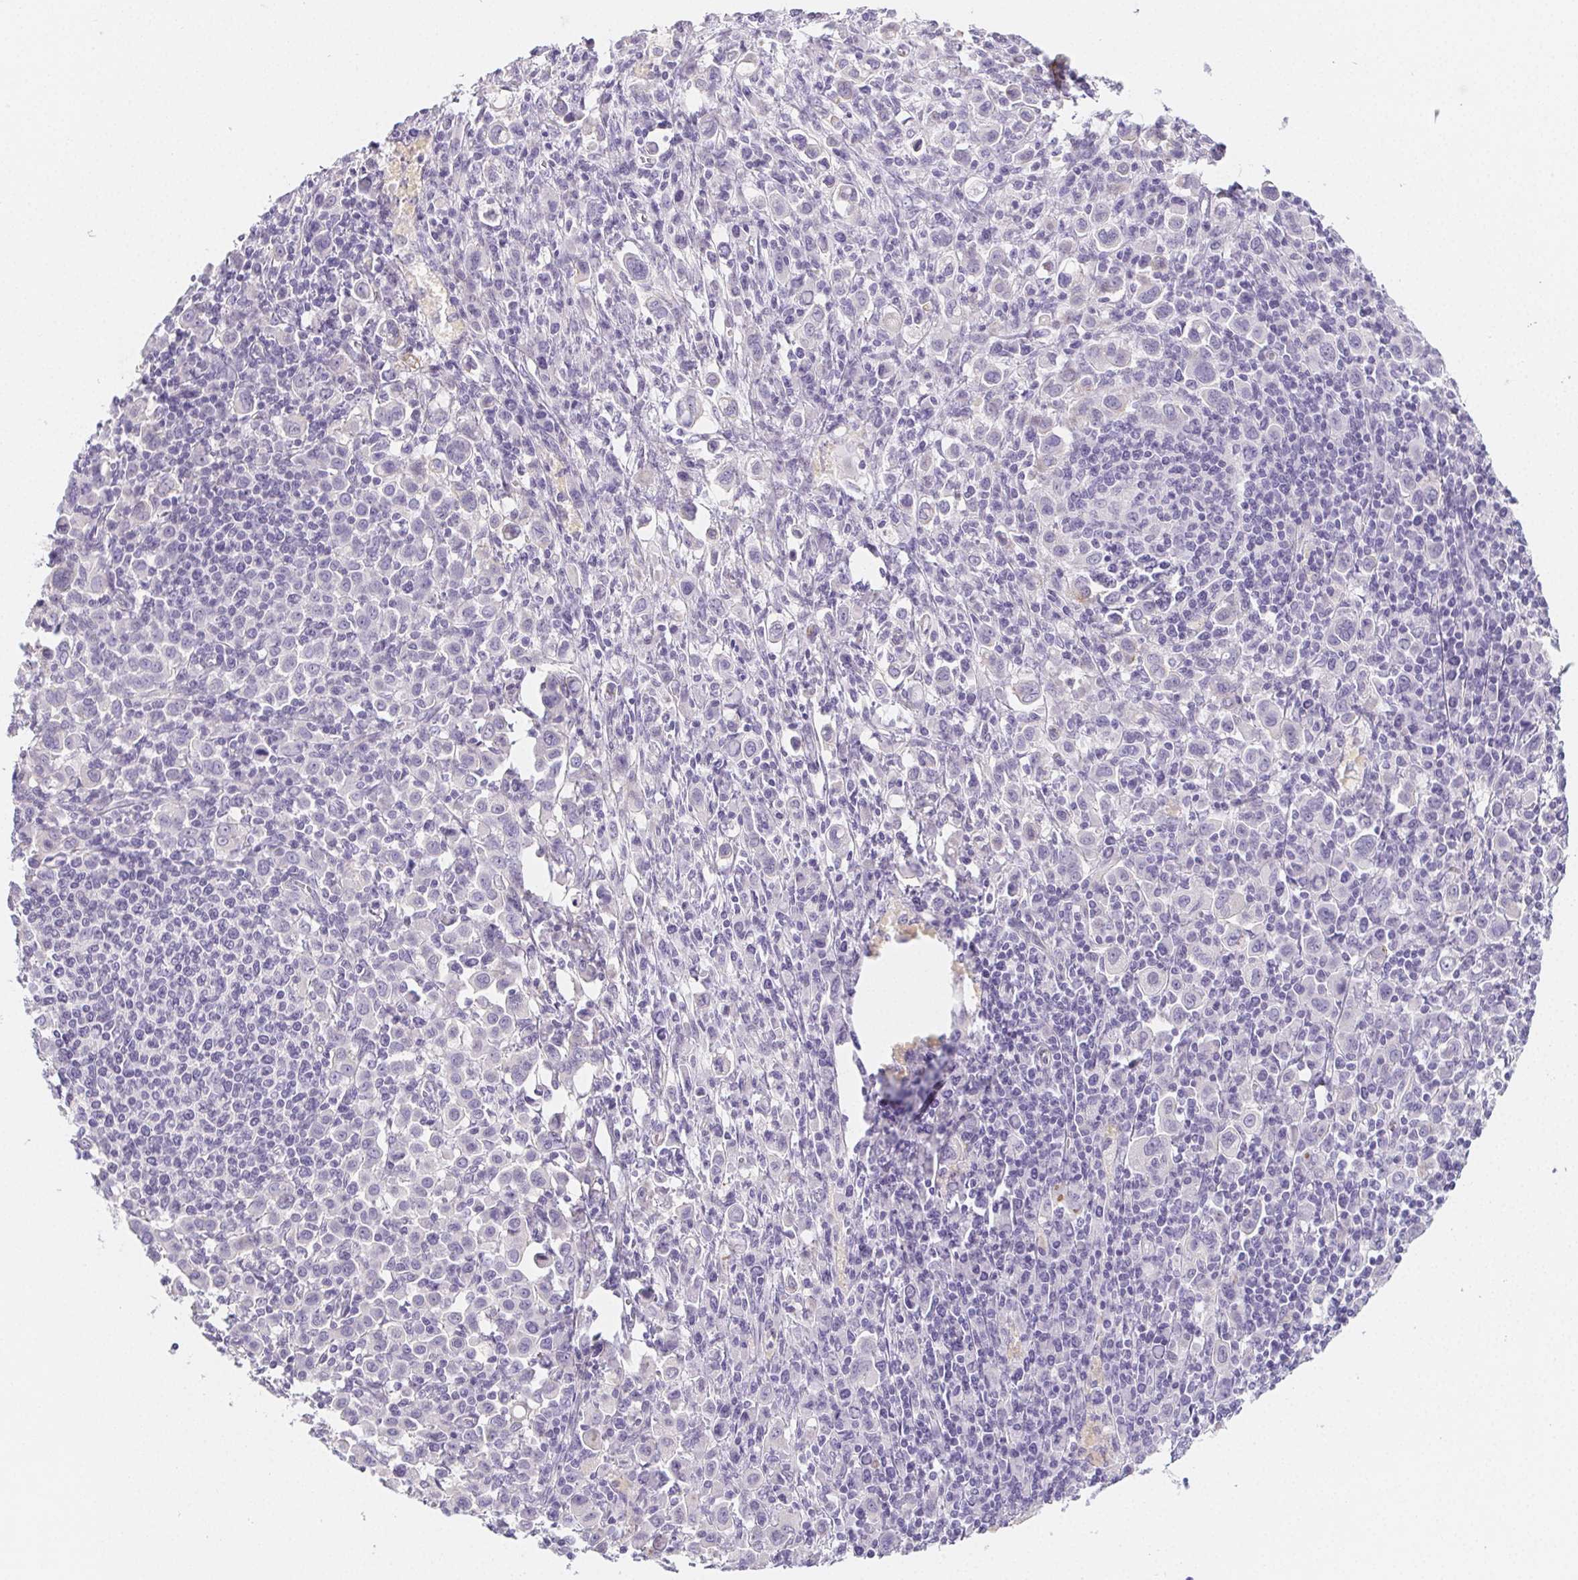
{"staining": {"intensity": "negative", "quantity": "none", "location": "none"}, "tissue": "stomach cancer", "cell_type": "Tumor cells", "image_type": "cancer", "snomed": [{"axis": "morphology", "description": "Adenocarcinoma, NOS"}, {"axis": "topography", "description": "Stomach, upper"}], "caption": "DAB (3,3'-diaminobenzidine) immunohistochemical staining of adenocarcinoma (stomach) shows no significant staining in tumor cells.", "gene": "ZBBX", "patient": {"sex": "male", "age": 75}}